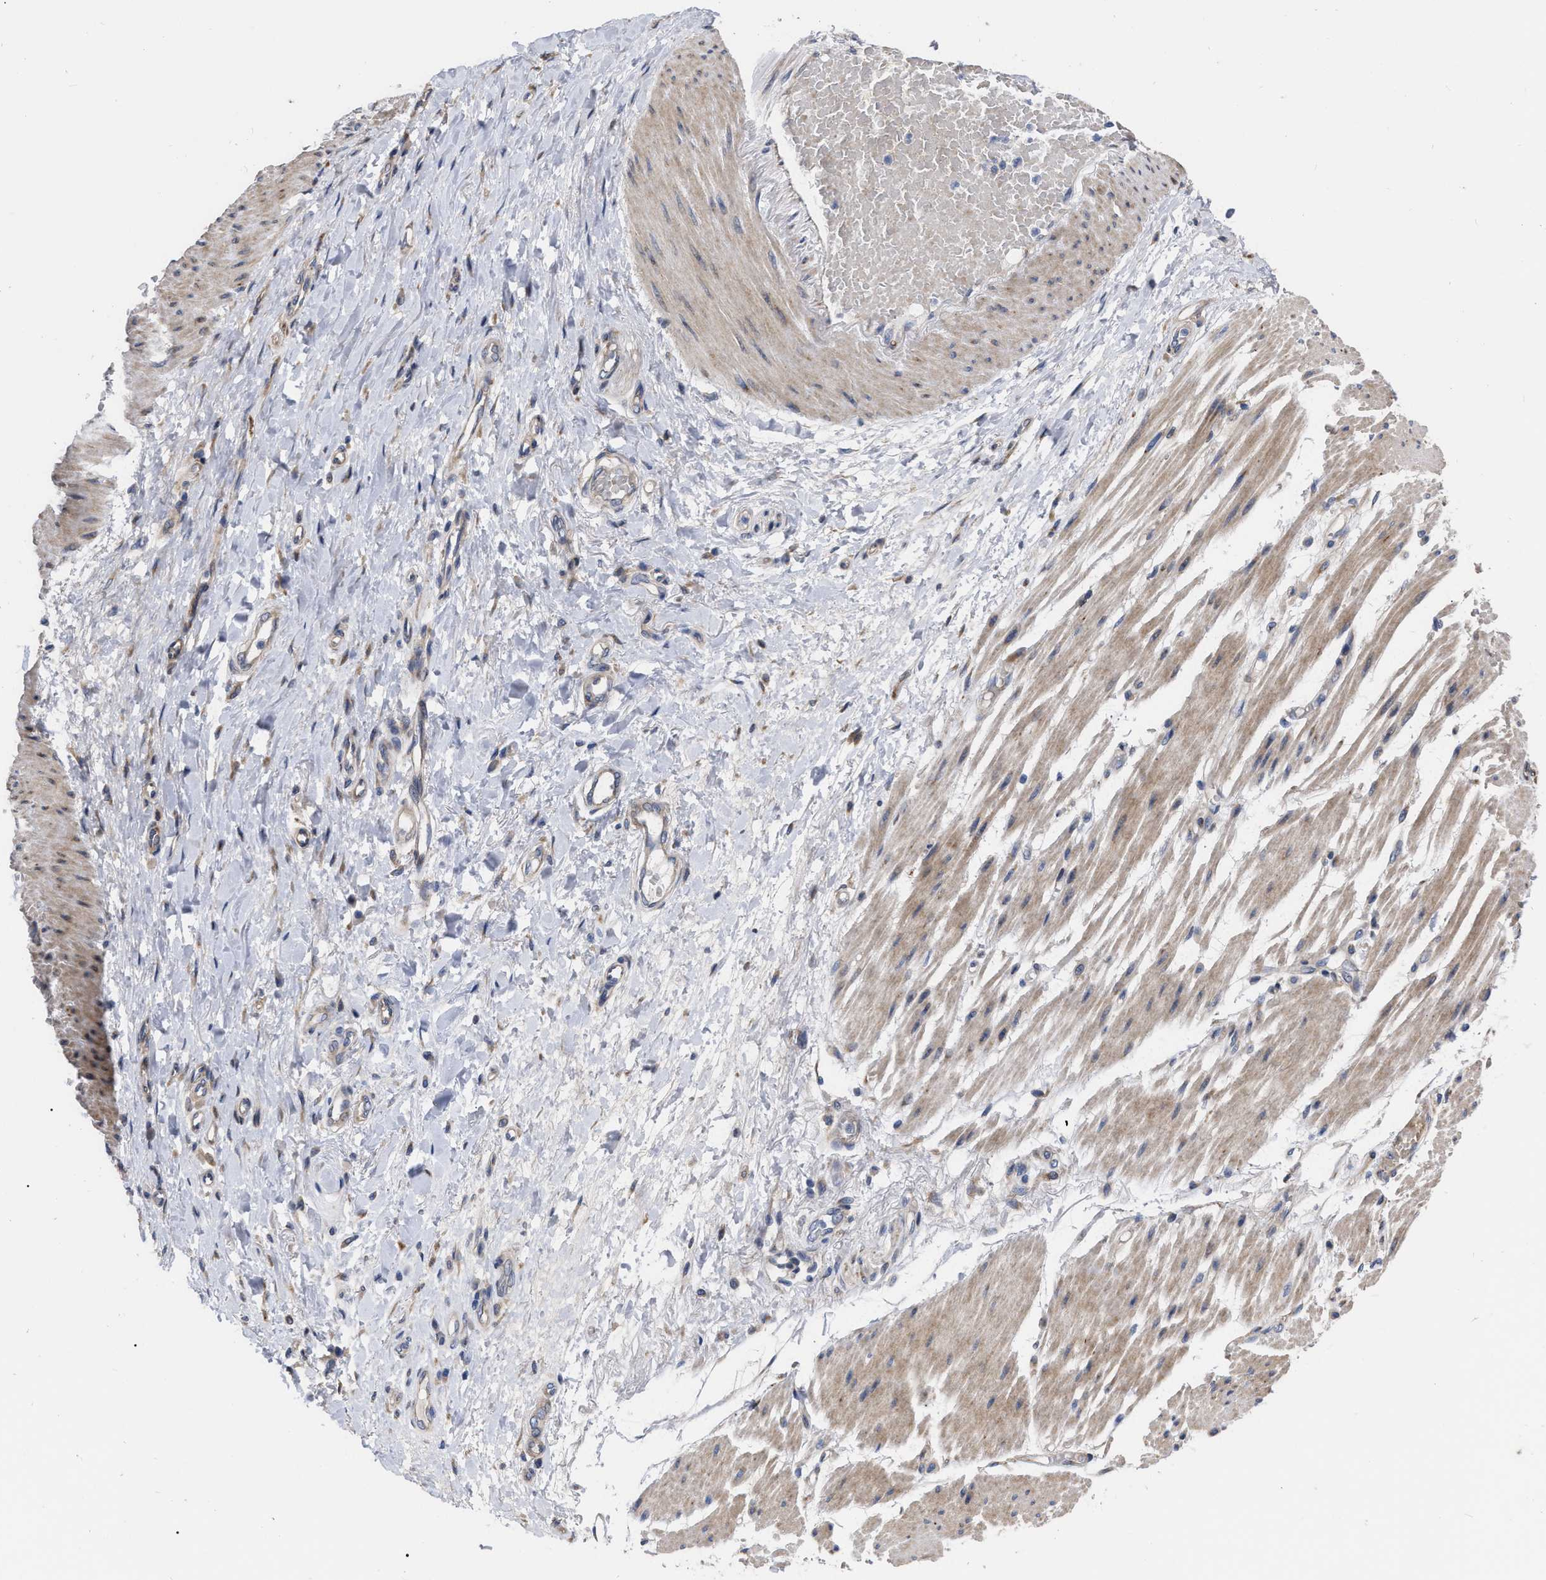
{"staining": {"intensity": "moderate", "quantity": ">75%", "location": "cytoplasmic/membranous"}, "tissue": "adipose tissue", "cell_type": "Adipocytes", "image_type": "normal", "snomed": [{"axis": "morphology", "description": "Normal tissue, NOS"}, {"axis": "morphology", "description": "Adenocarcinoma, NOS"}, {"axis": "topography", "description": "Esophagus"}], "caption": "IHC staining of benign adipose tissue, which shows medium levels of moderate cytoplasmic/membranous expression in approximately >75% of adipocytes indicating moderate cytoplasmic/membranous protein positivity. The staining was performed using DAB (brown) for protein detection and nuclei were counterstained in hematoxylin (blue).", "gene": "MLST8", "patient": {"sex": "male", "age": 62}}